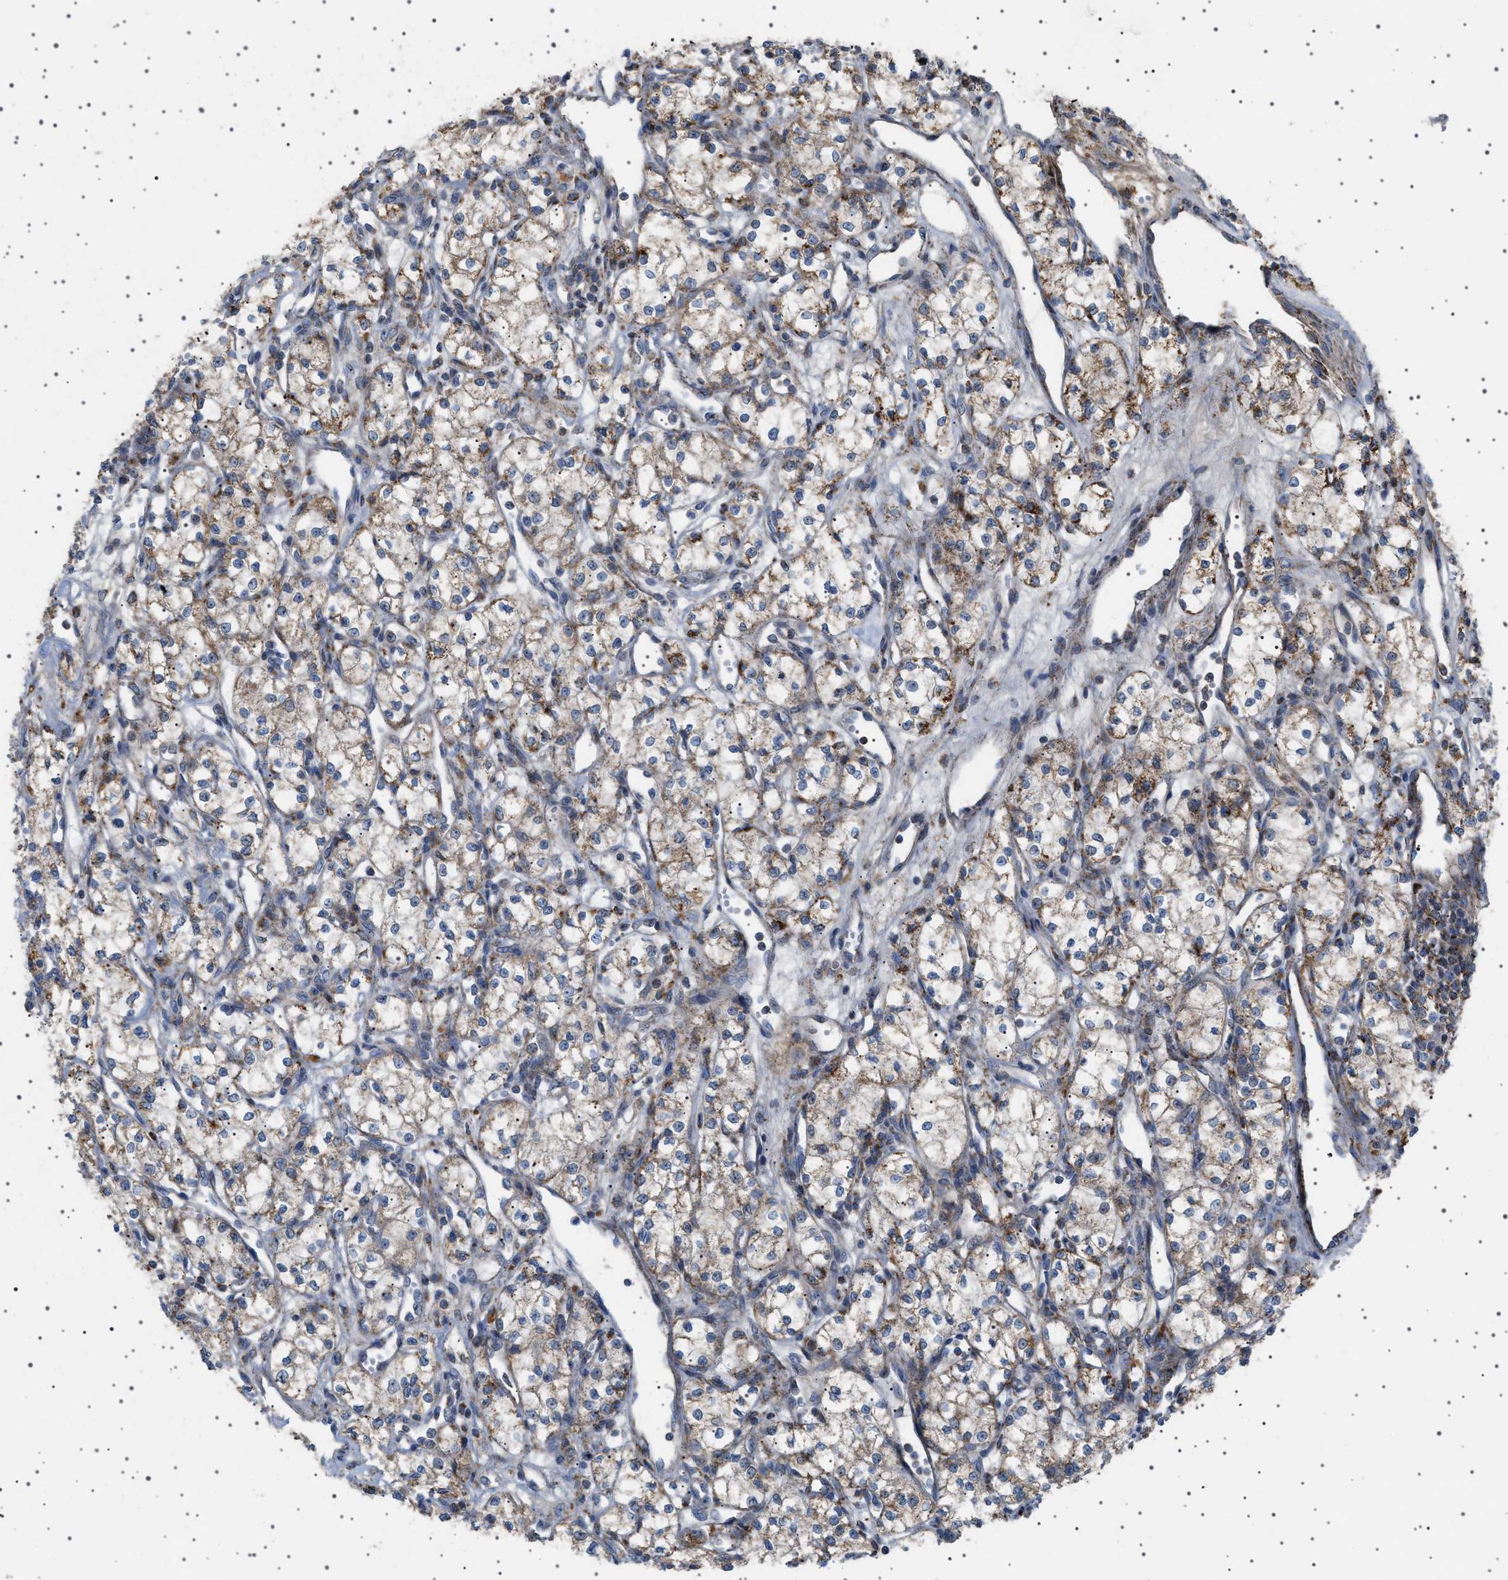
{"staining": {"intensity": "moderate", "quantity": ">75%", "location": "cytoplasmic/membranous"}, "tissue": "renal cancer", "cell_type": "Tumor cells", "image_type": "cancer", "snomed": [{"axis": "morphology", "description": "Adenocarcinoma, NOS"}, {"axis": "topography", "description": "Kidney"}], "caption": "A high-resolution histopathology image shows immunohistochemistry (IHC) staining of renal adenocarcinoma, which displays moderate cytoplasmic/membranous staining in about >75% of tumor cells. Ihc stains the protein of interest in brown and the nuclei are stained blue.", "gene": "UBXN8", "patient": {"sex": "male", "age": 59}}